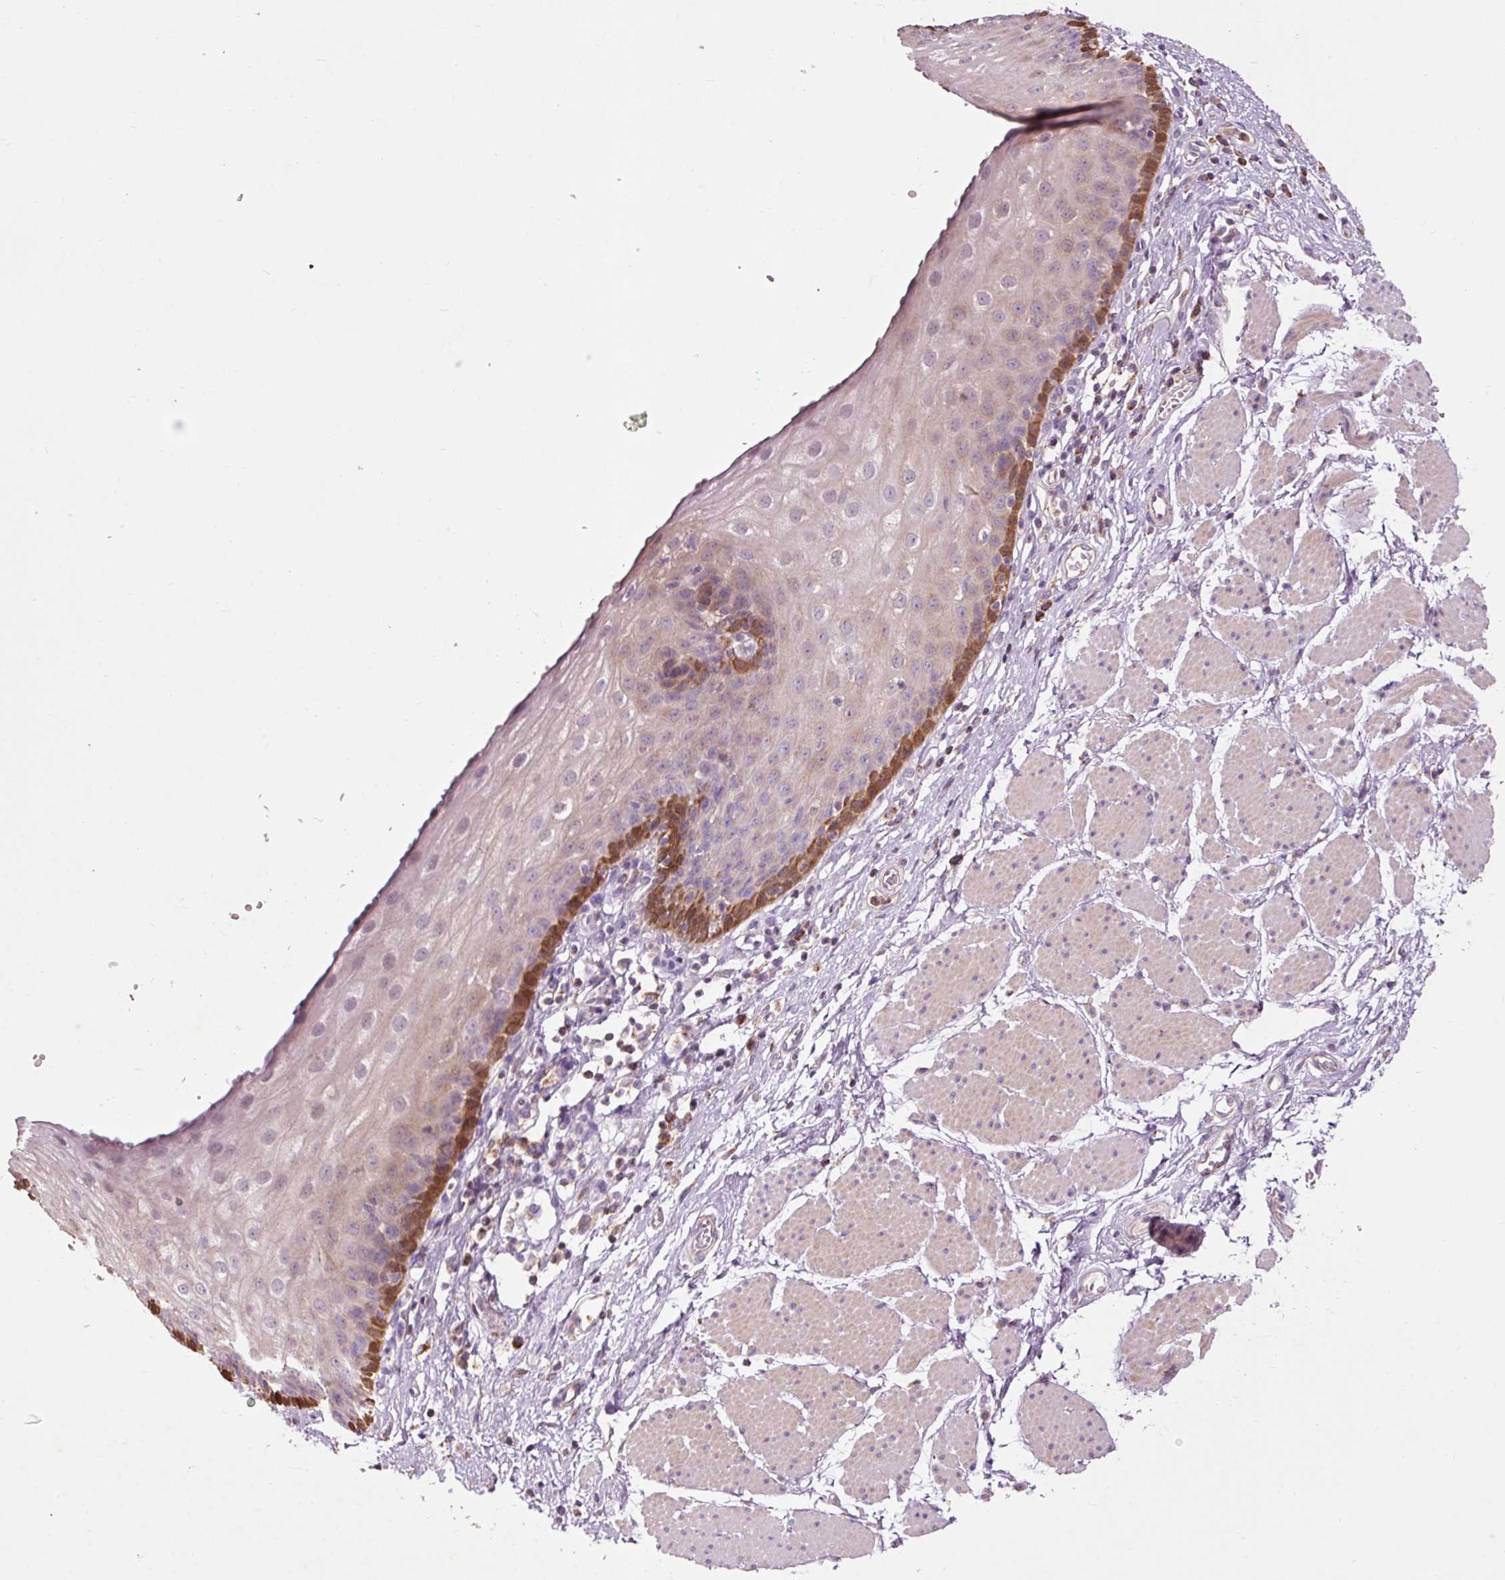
{"staining": {"intensity": "moderate", "quantity": "25%-75%", "location": "cytoplasmic/membranous"}, "tissue": "esophagus", "cell_type": "Squamous epithelial cells", "image_type": "normal", "snomed": [{"axis": "morphology", "description": "Normal tissue, NOS"}, {"axis": "topography", "description": "Esophagus"}], "caption": "Unremarkable esophagus exhibits moderate cytoplasmic/membranous positivity in about 25%-75% of squamous epithelial cells.", "gene": "PRDX5", "patient": {"sex": "male", "age": 69}}